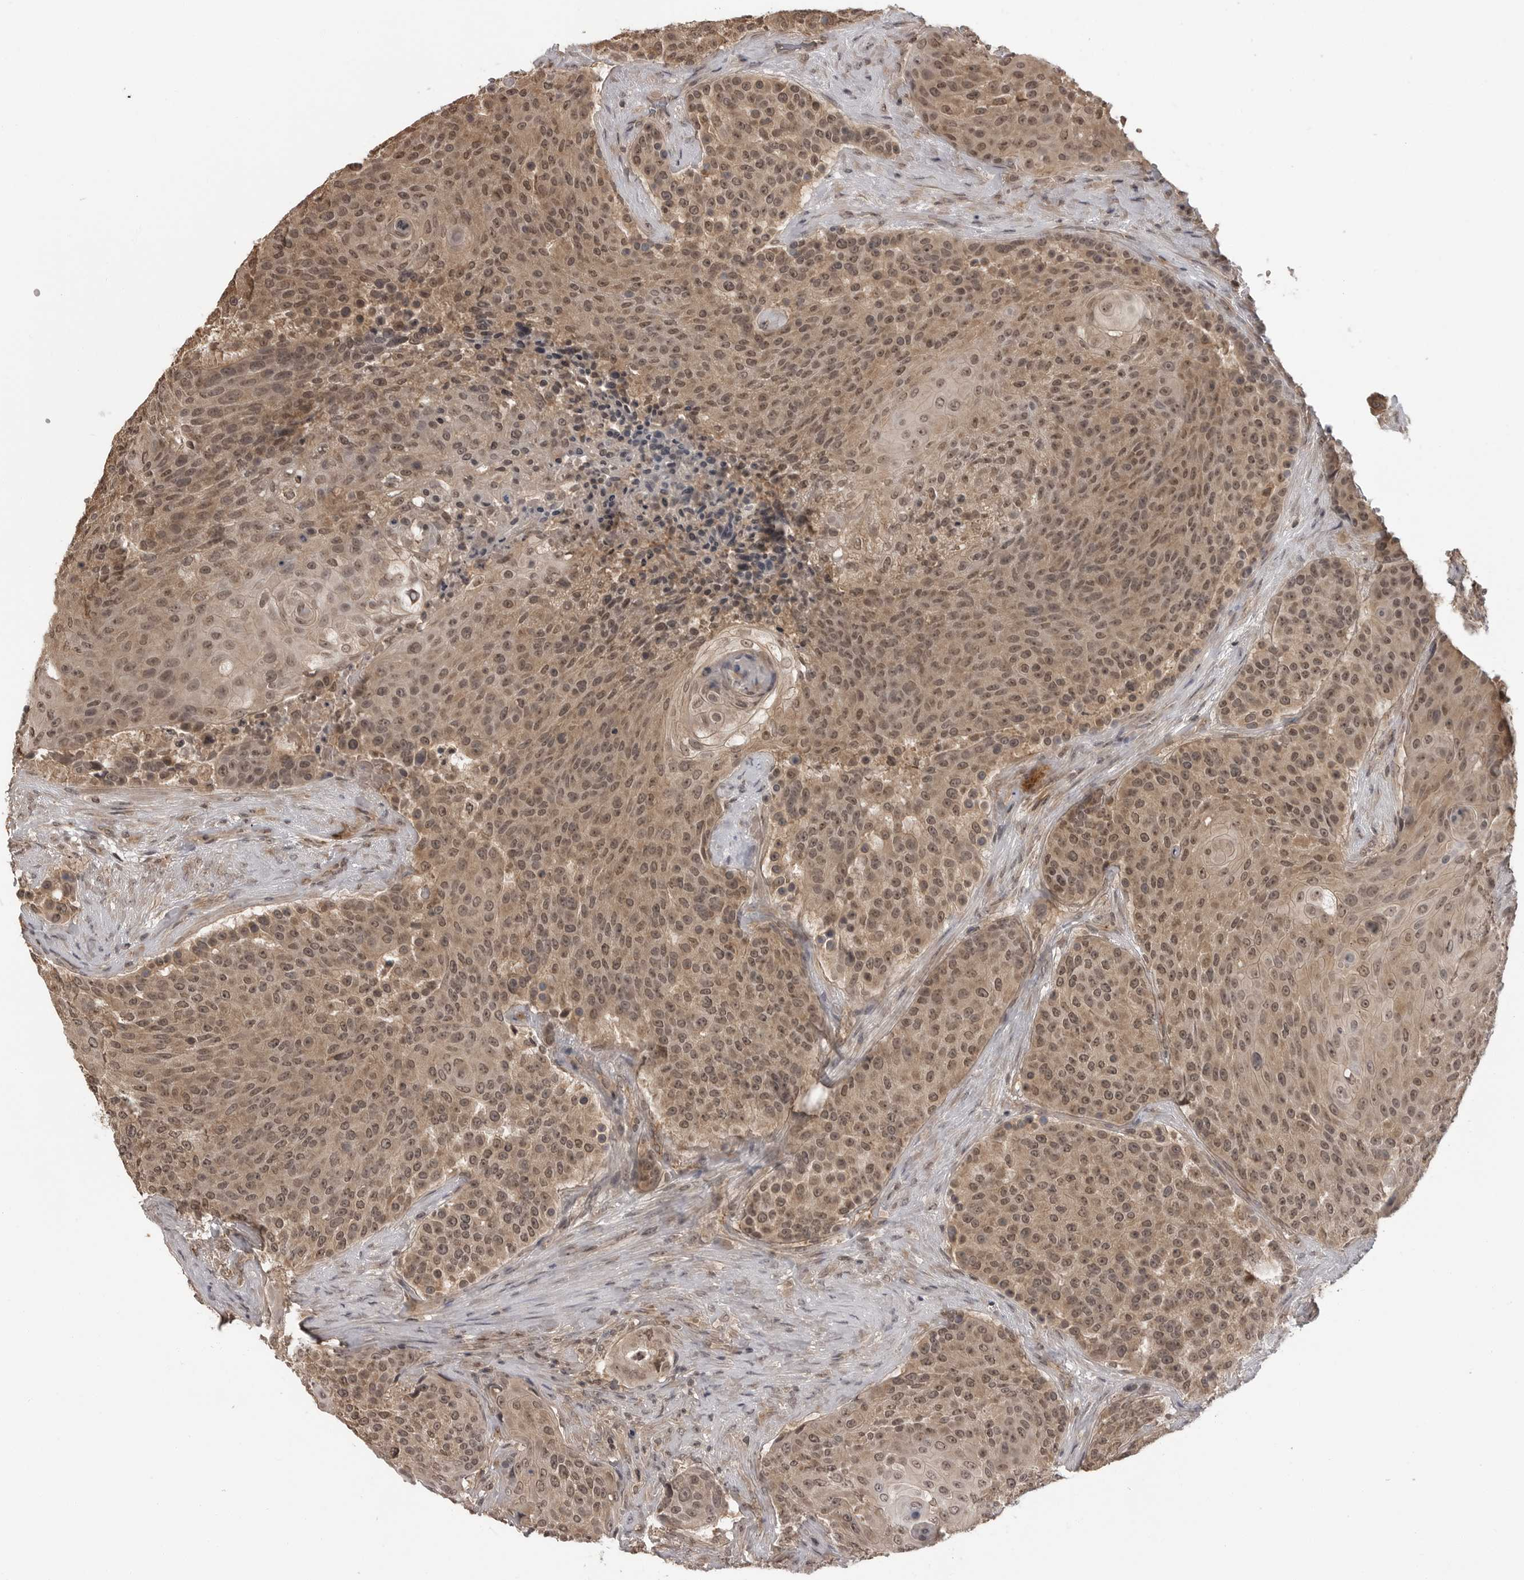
{"staining": {"intensity": "moderate", "quantity": ">75%", "location": "cytoplasmic/membranous,nuclear"}, "tissue": "urothelial cancer", "cell_type": "Tumor cells", "image_type": "cancer", "snomed": [{"axis": "morphology", "description": "Urothelial carcinoma, High grade"}, {"axis": "topography", "description": "Urinary bladder"}], "caption": "Immunohistochemical staining of urothelial cancer exhibits medium levels of moderate cytoplasmic/membranous and nuclear protein expression in about >75% of tumor cells.", "gene": "IL24", "patient": {"sex": "female", "age": 63}}